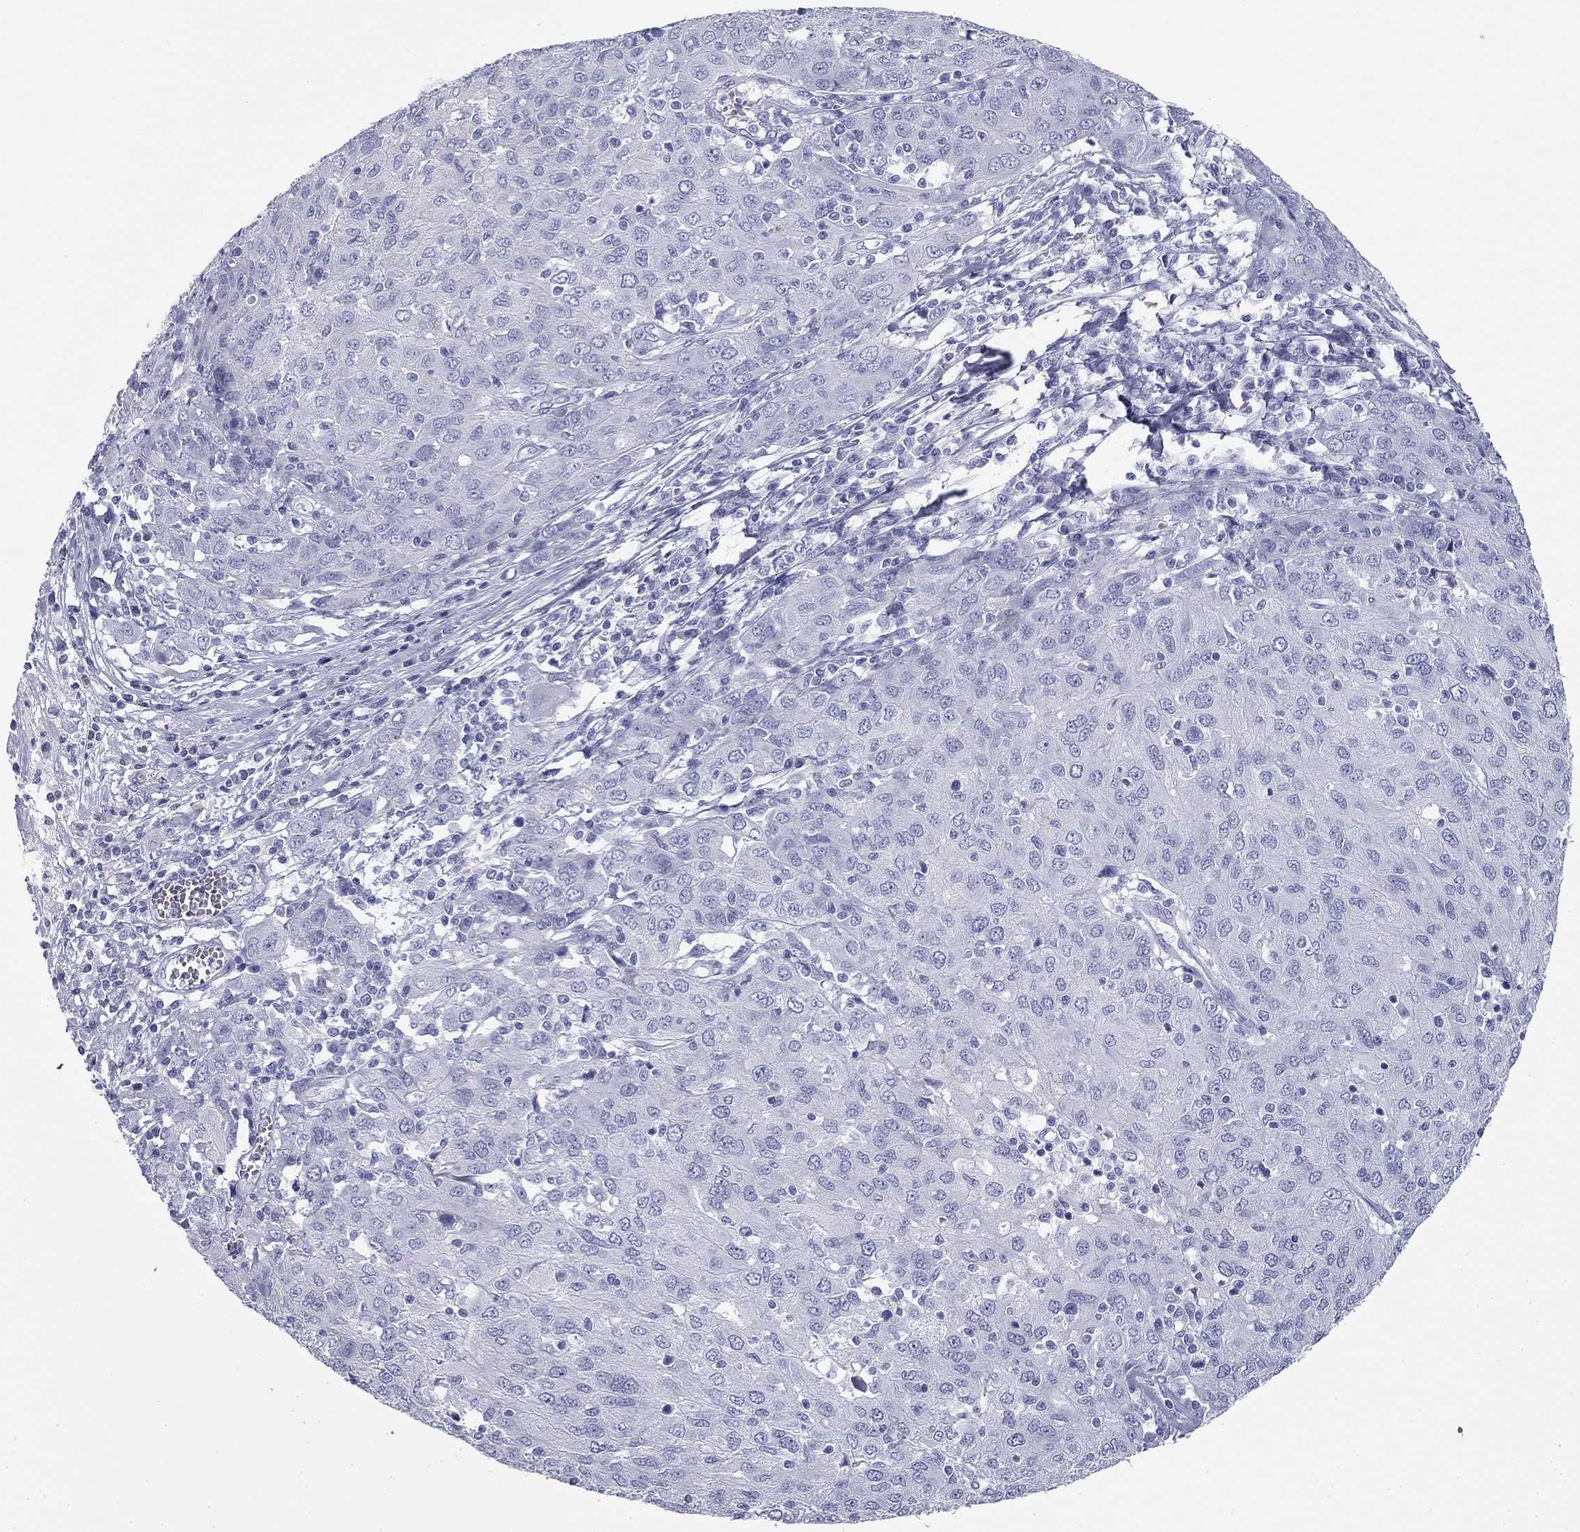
{"staining": {"intensity": "negative", "quantity": "none", "location": "none"}, "tissue": "ovarian cancer", "cell_type": "Tumor cells", "image_type": "cancer", "snomed": [{"axis": "morphology", "description": "Carcinoma, endometroid"}, {"axis": "topography", "description": "Ovary"}], "caption": "DAB immunohistochemical staining of human ovarian cancer (endometroid carcinoma) demonstrates no significant expression in tumor cells.", "gene": "ZP2", "patient": {"sex": "female", "age": 50}}